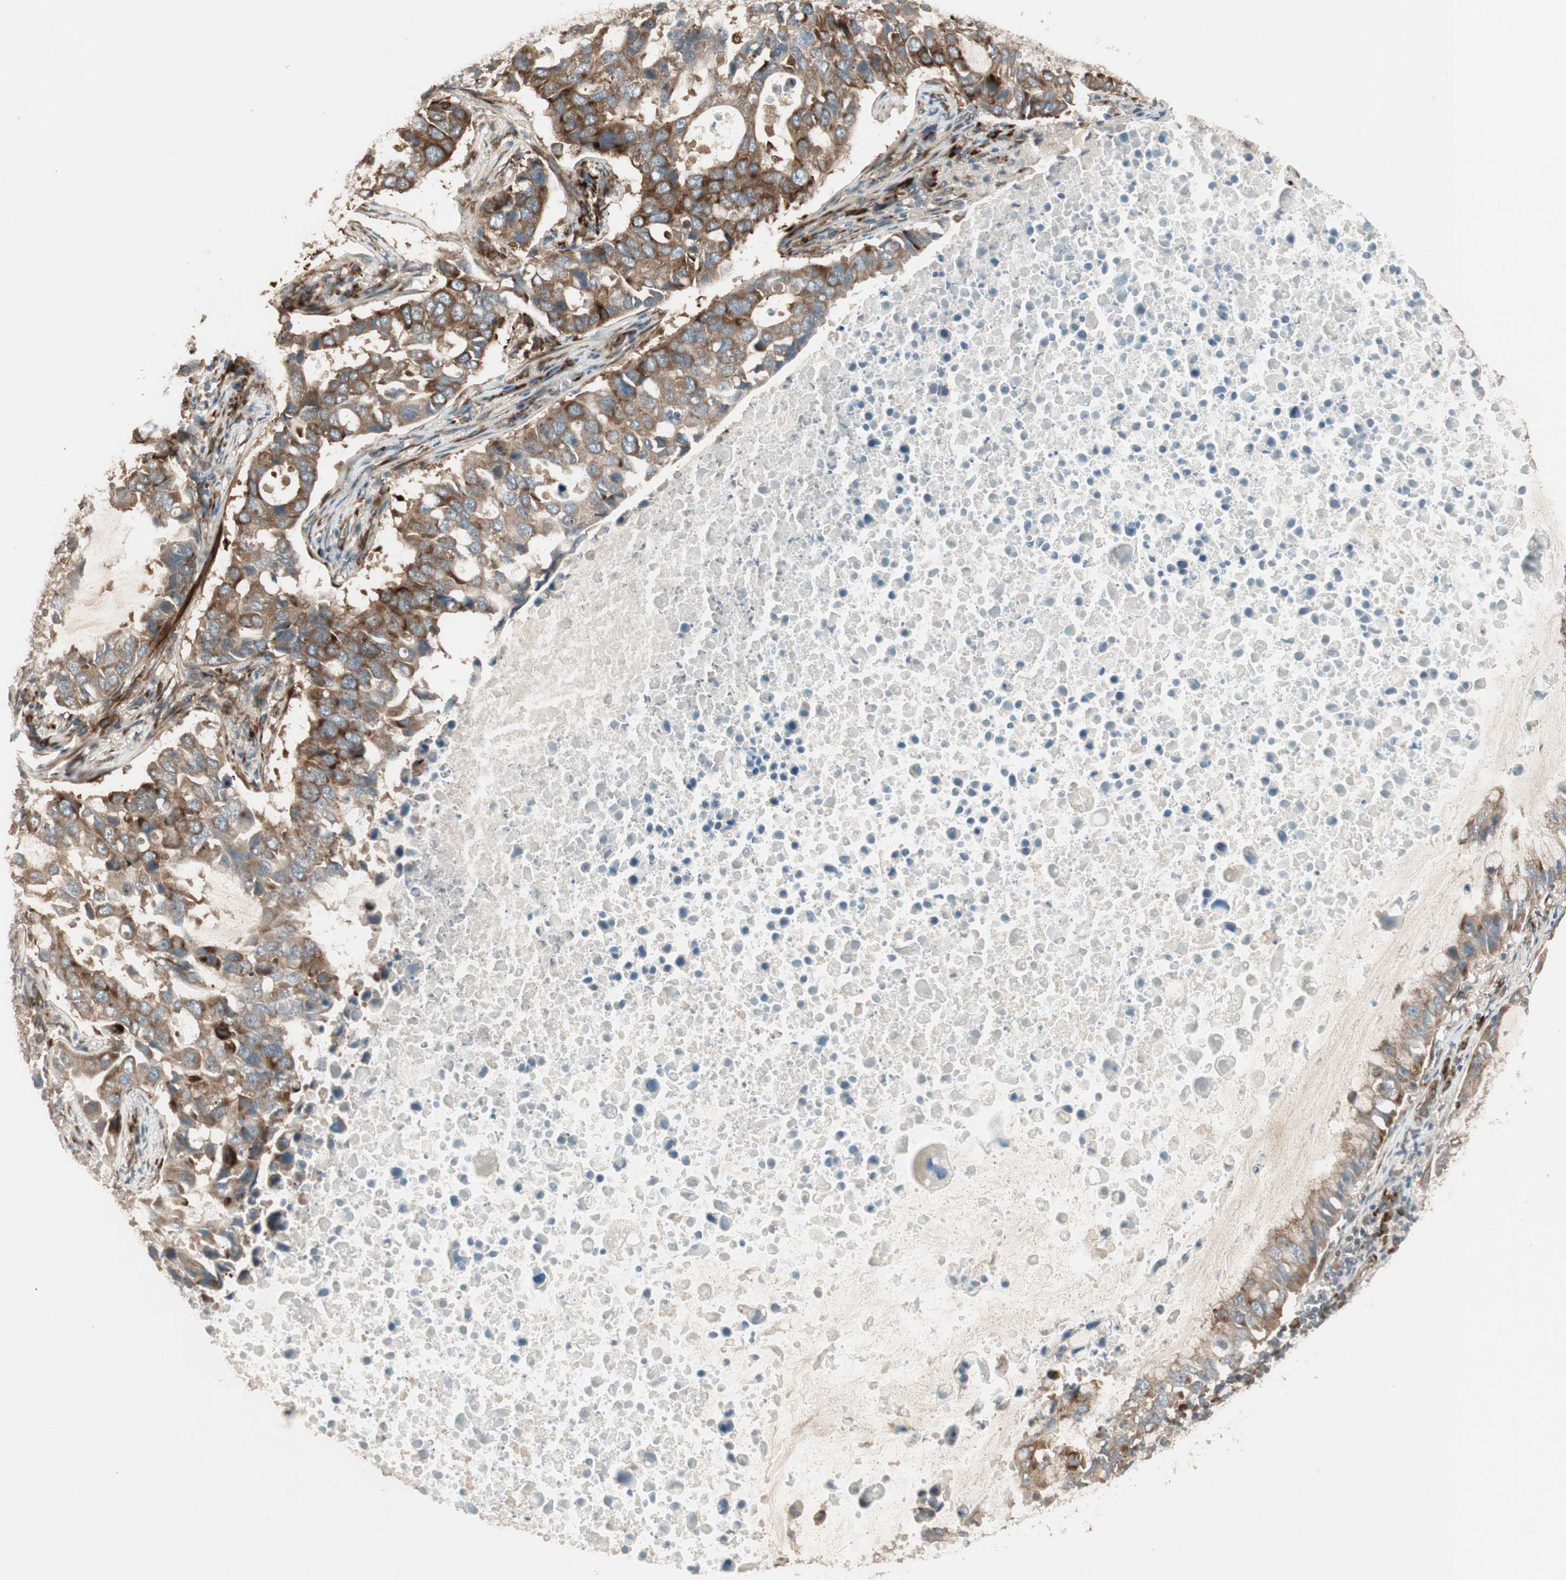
{"staining": {"intensity": "strong", "quantity": "25%-75%", "location": "cytoplasmic/membranous"}, "tissue": "lung cancer", "cell_type": "Tumor cells", "image_type": "cancer", "snomed": [{"axis": "morphology", "description": "Adenocarcinoma, NOS"}, {"axis": "topography", "description": "Lung"}], "caption": "The image reveals a brown stain indicating the presence of a protein in the cytoplasmic/membranous of tumor cells in adenocarcinoma (lung).", "gene": "PPP2R5E", "patient": {"sex": "male", "age": 64}}